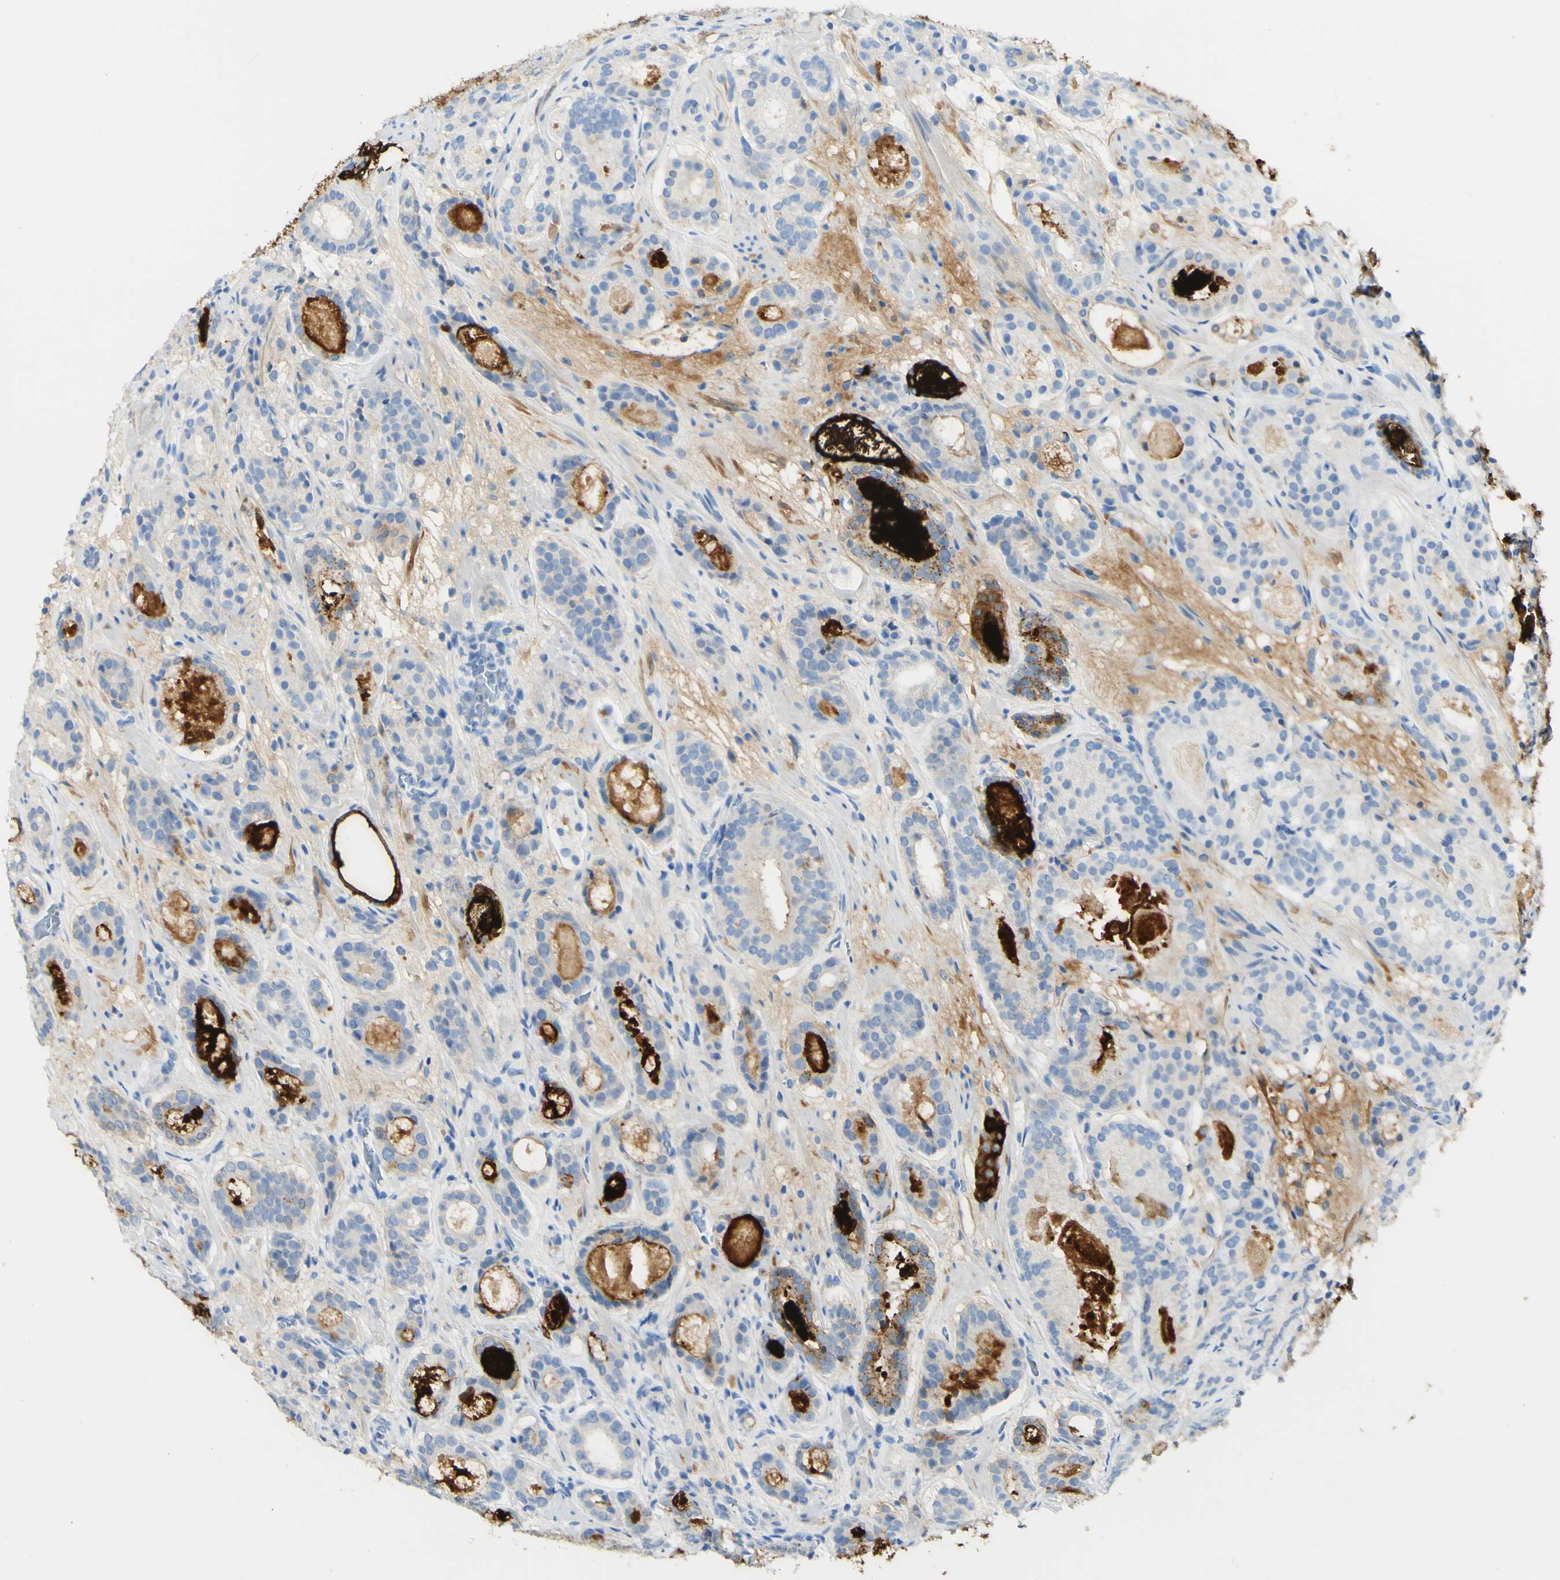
{"staining": {"intensity": "strong", "quantity": "<25%", "location": "cytoplasmic/membranous"}, "tissue": "prostate cancer", "cell_type": "Tumor cells", "image_type": "cancer", "snomed": [{"axis": "morphology", "description": "Adenocarcinoma, Low grade"}, {"axis": "topography", "description": "Prostate"}], "caption": "Immunohistochemical staining of human adenocarcinoma (low-grade) (prostate) shows medium levels of strong cytoplasmic/membranous expression in about <25% of tumor cells.", "gene": "PIGR", "patient": {"sex": "male", "age": 69}}